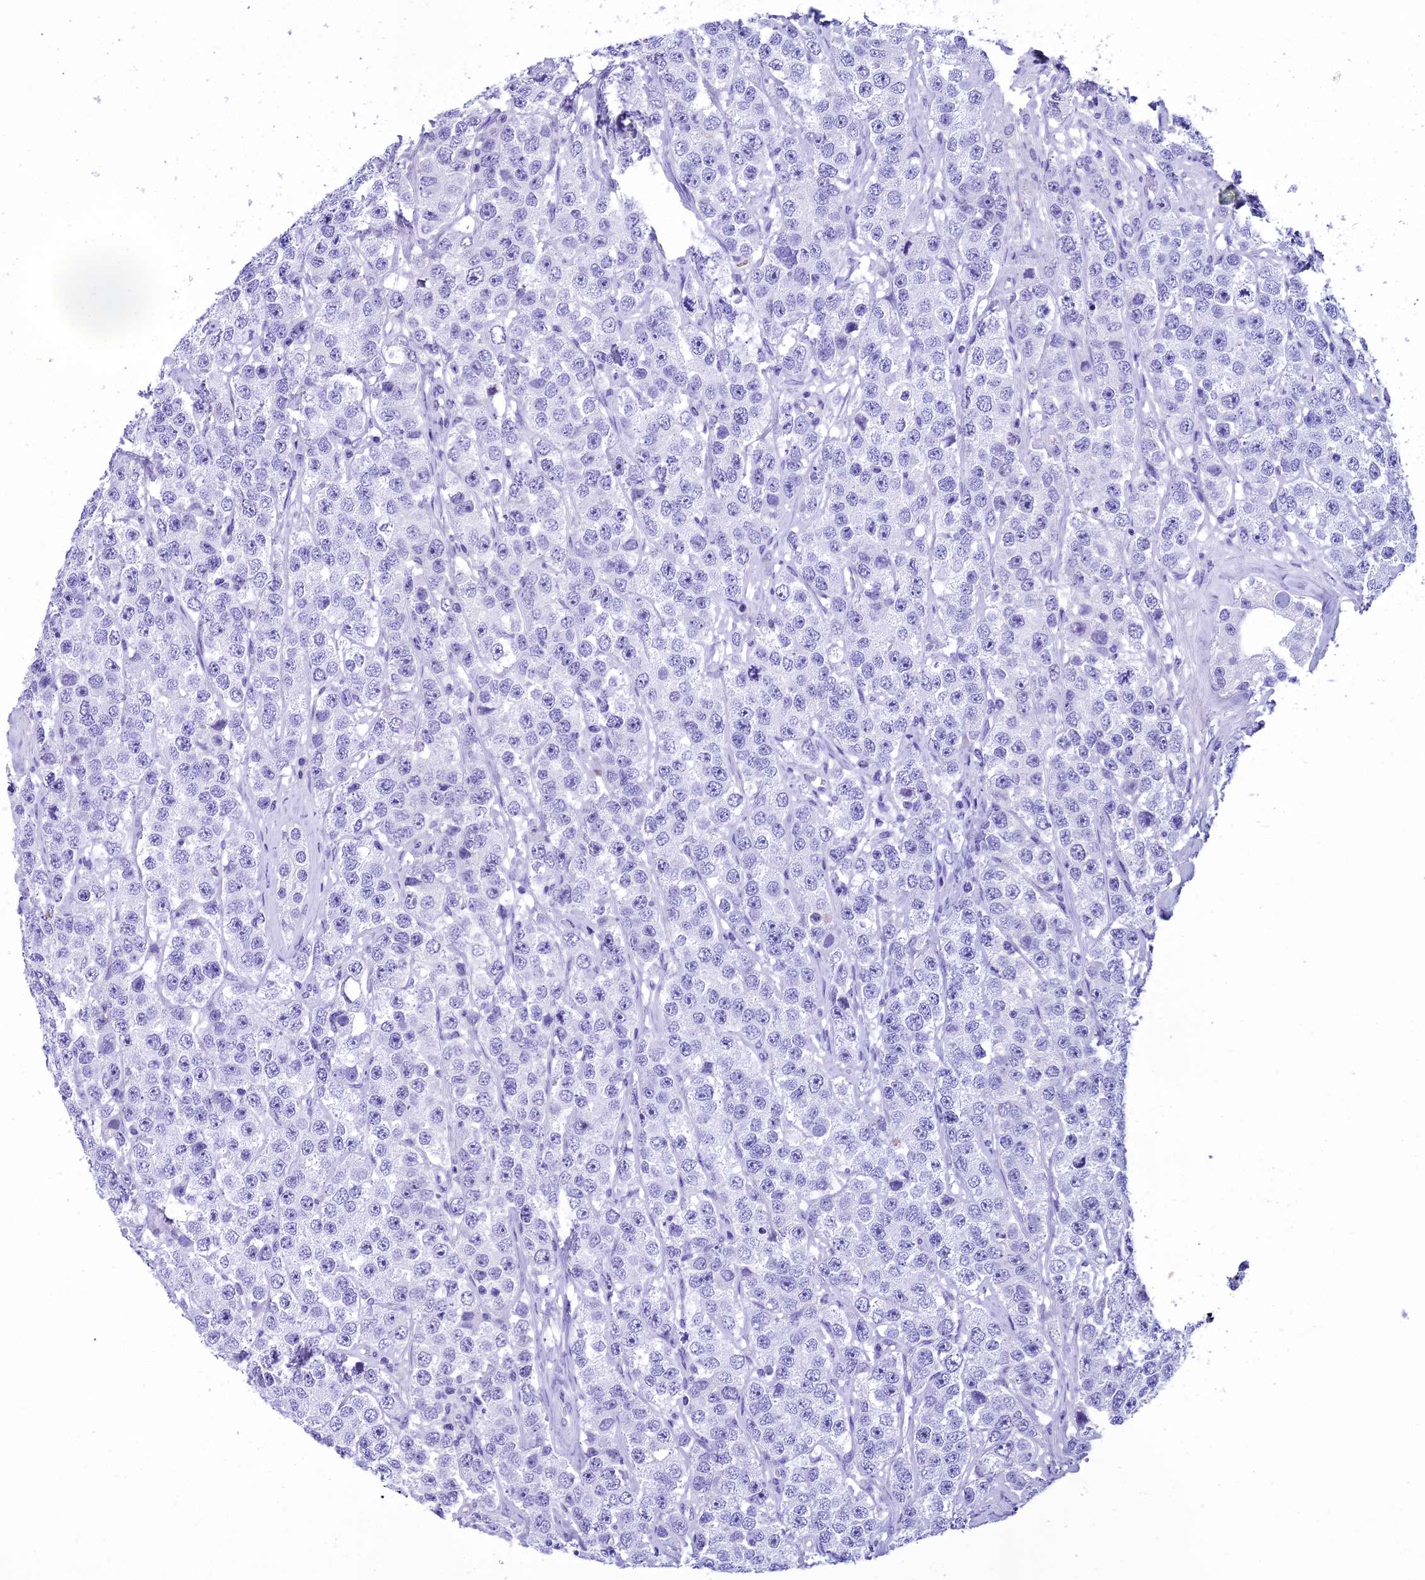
{"staining": {"intensity": "negative", "quantity": "none", "location": "none"}, "tissue": "testis cancer", "cell_type": "Tumor cells", "image_type": "cancer", "snomed": [{"axis": "morphology", "description": "Seminoma, NOS"}, {"axis": "topography", "description": "Testis"}], "caption": "DAB (3,3'-diaminobenzidine) immunohistochemical staining of testis cancer displays no significant expression in tumor cells.", "gene": "KCTD14", "patient": {"sex": "male", "age": 28}}